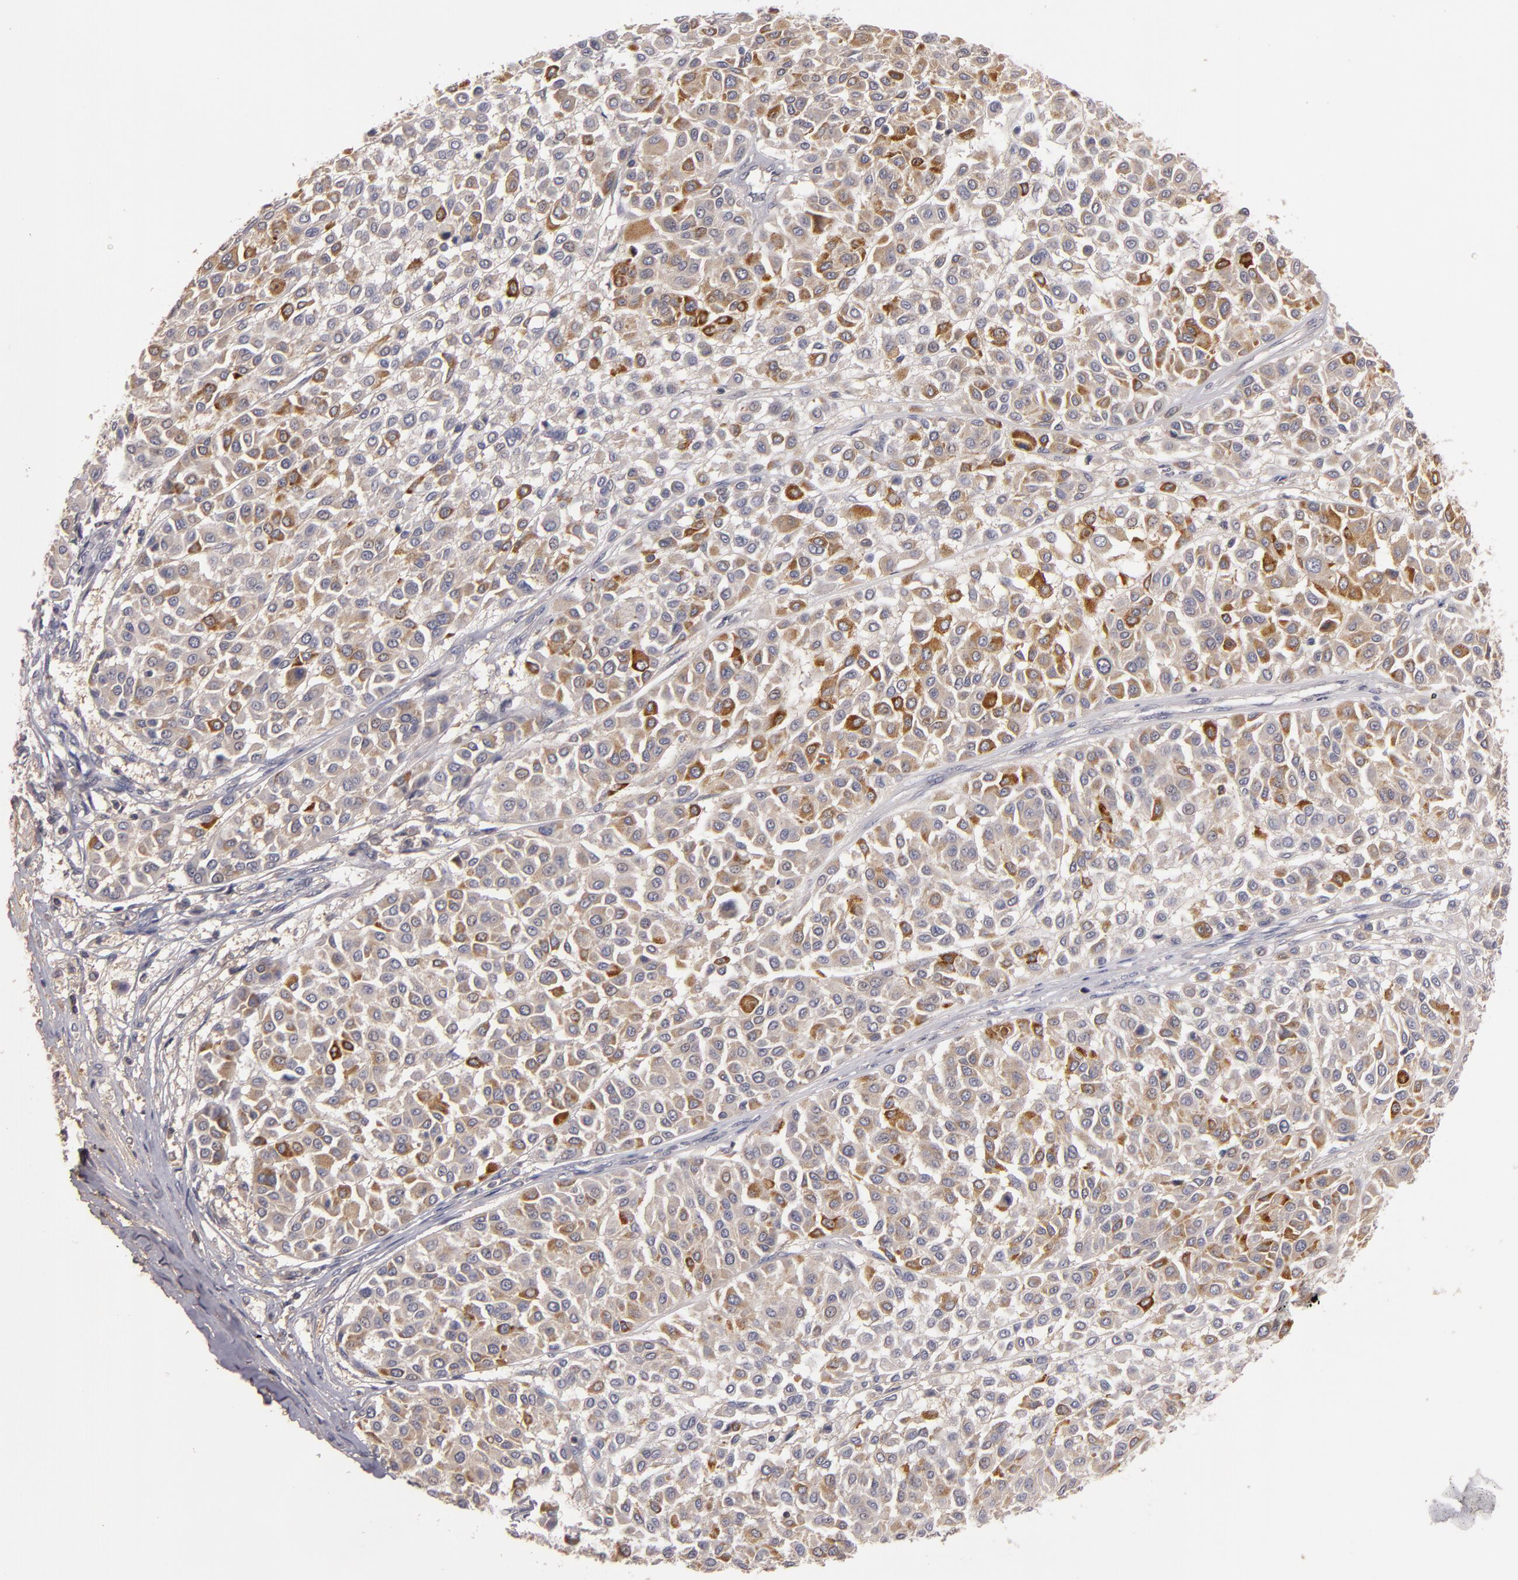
{"staining": {"intensity": "moderate", "quantity": "25%-75%", "location": "cytoplasmic/membranous"}, "tissue": "melanoma", "cell_type": "Tumor cells", "image_type": "cancer", "snomed": [{"axis": "morphology", "description": "Malignant melanoma, Metastatic site"}, {"axis": "topography", "description": "Soft tissue"}], "caption": "This is a histology image of immunohistochemistry (IHC) staining of melanoma, which shows moderate positivity in the cytoplasmic/membranous of tumor cells.", "gene": "MBL2", "patient": {"sex": "male", "age": 41}}